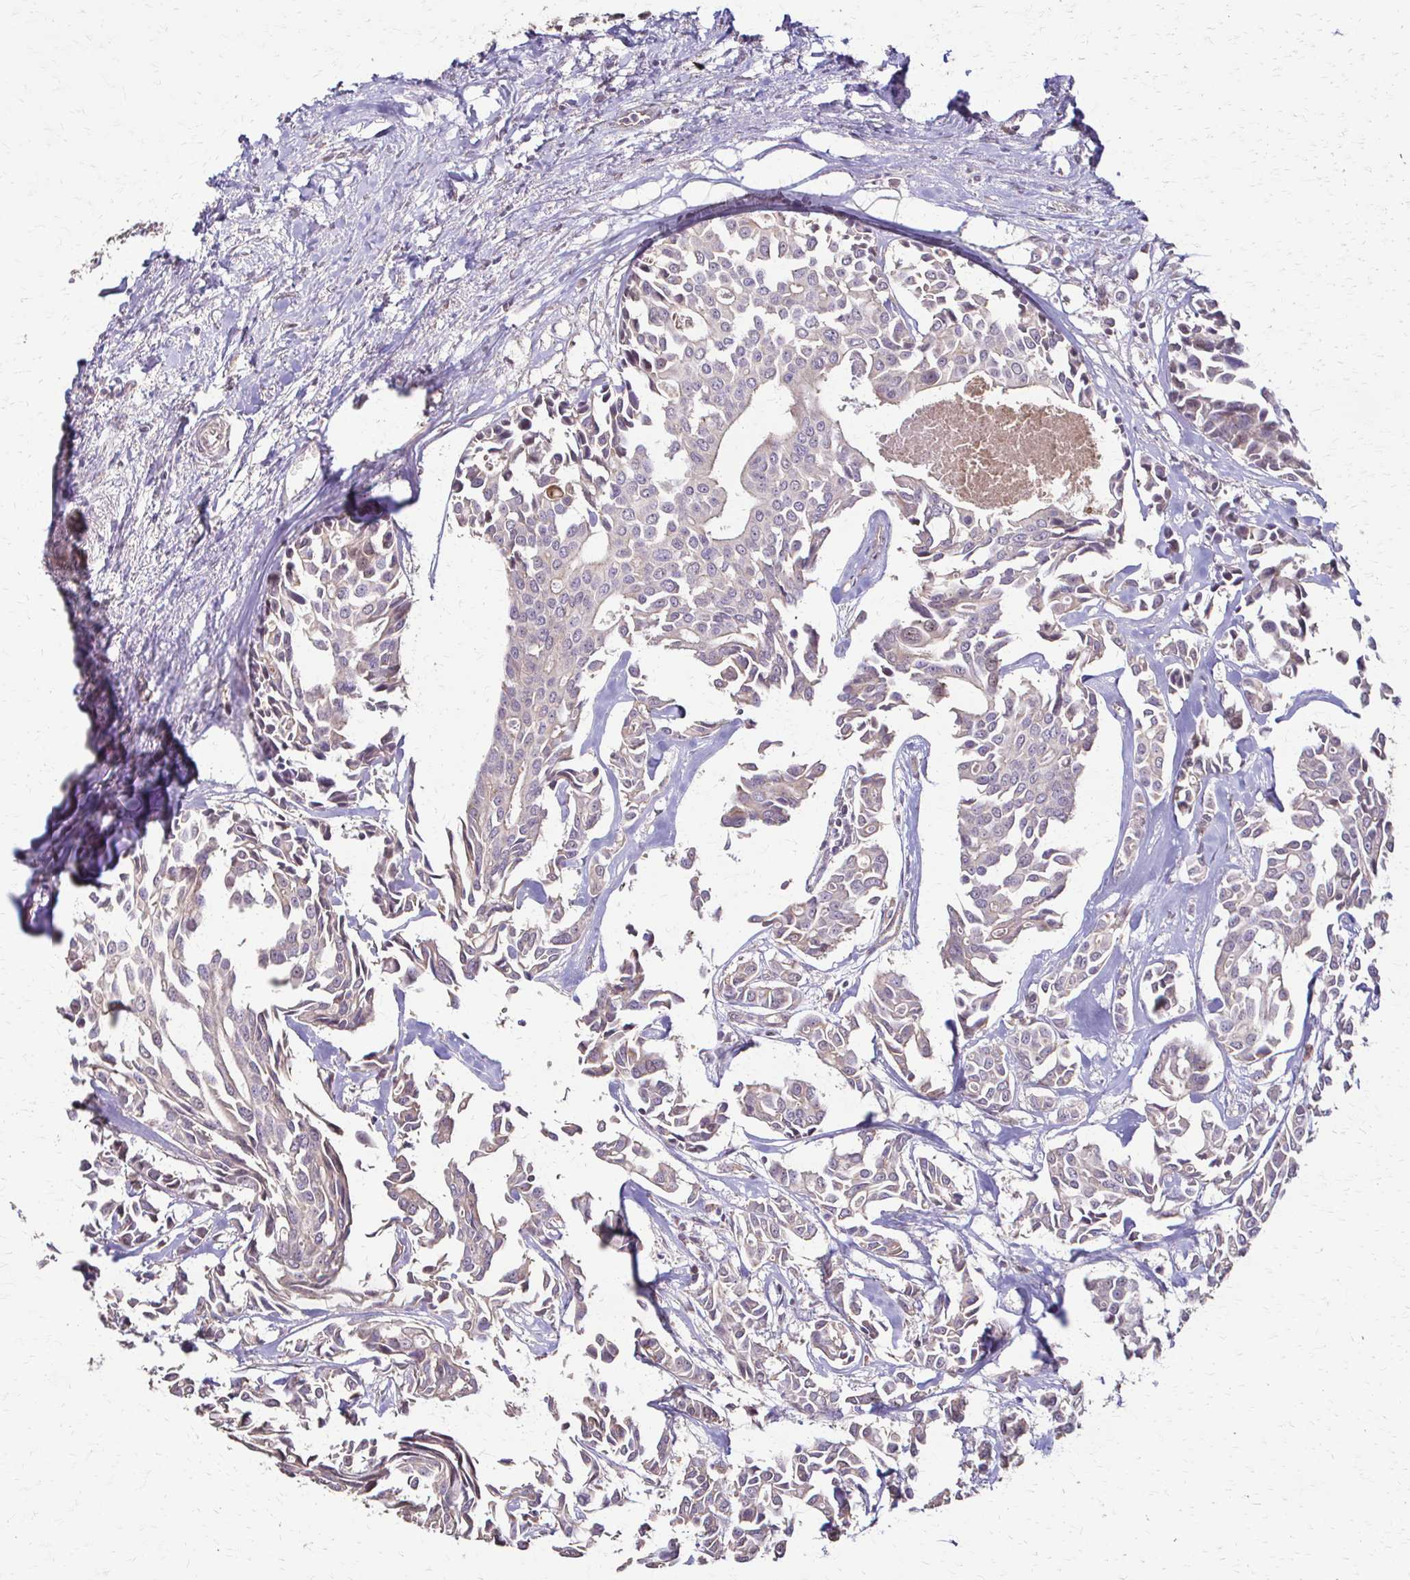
{"staining": {"intensity": "negative", "quantity": "none", "location": "none"}, "tissue": "breast cancer", "cell_type": "Tumor cells", "image_type": "cancer", "snomed": [{"axis": "morphology", "description": "Duct carcinoma"}, {"axis": "topography", "description": "Breast"}], "caption": "This photomicrograph is of breast cancer stained with immunohistochemistry (IHC) to label a protein in brown with the nuclei are counter-stained blue. There is no expression in tumor cells. (DAB immunohistochemistry visualized using brightfield microscopy, high magnification).", "gene": "IL18BP", "patient": {"sex": "female", "age": 54}}